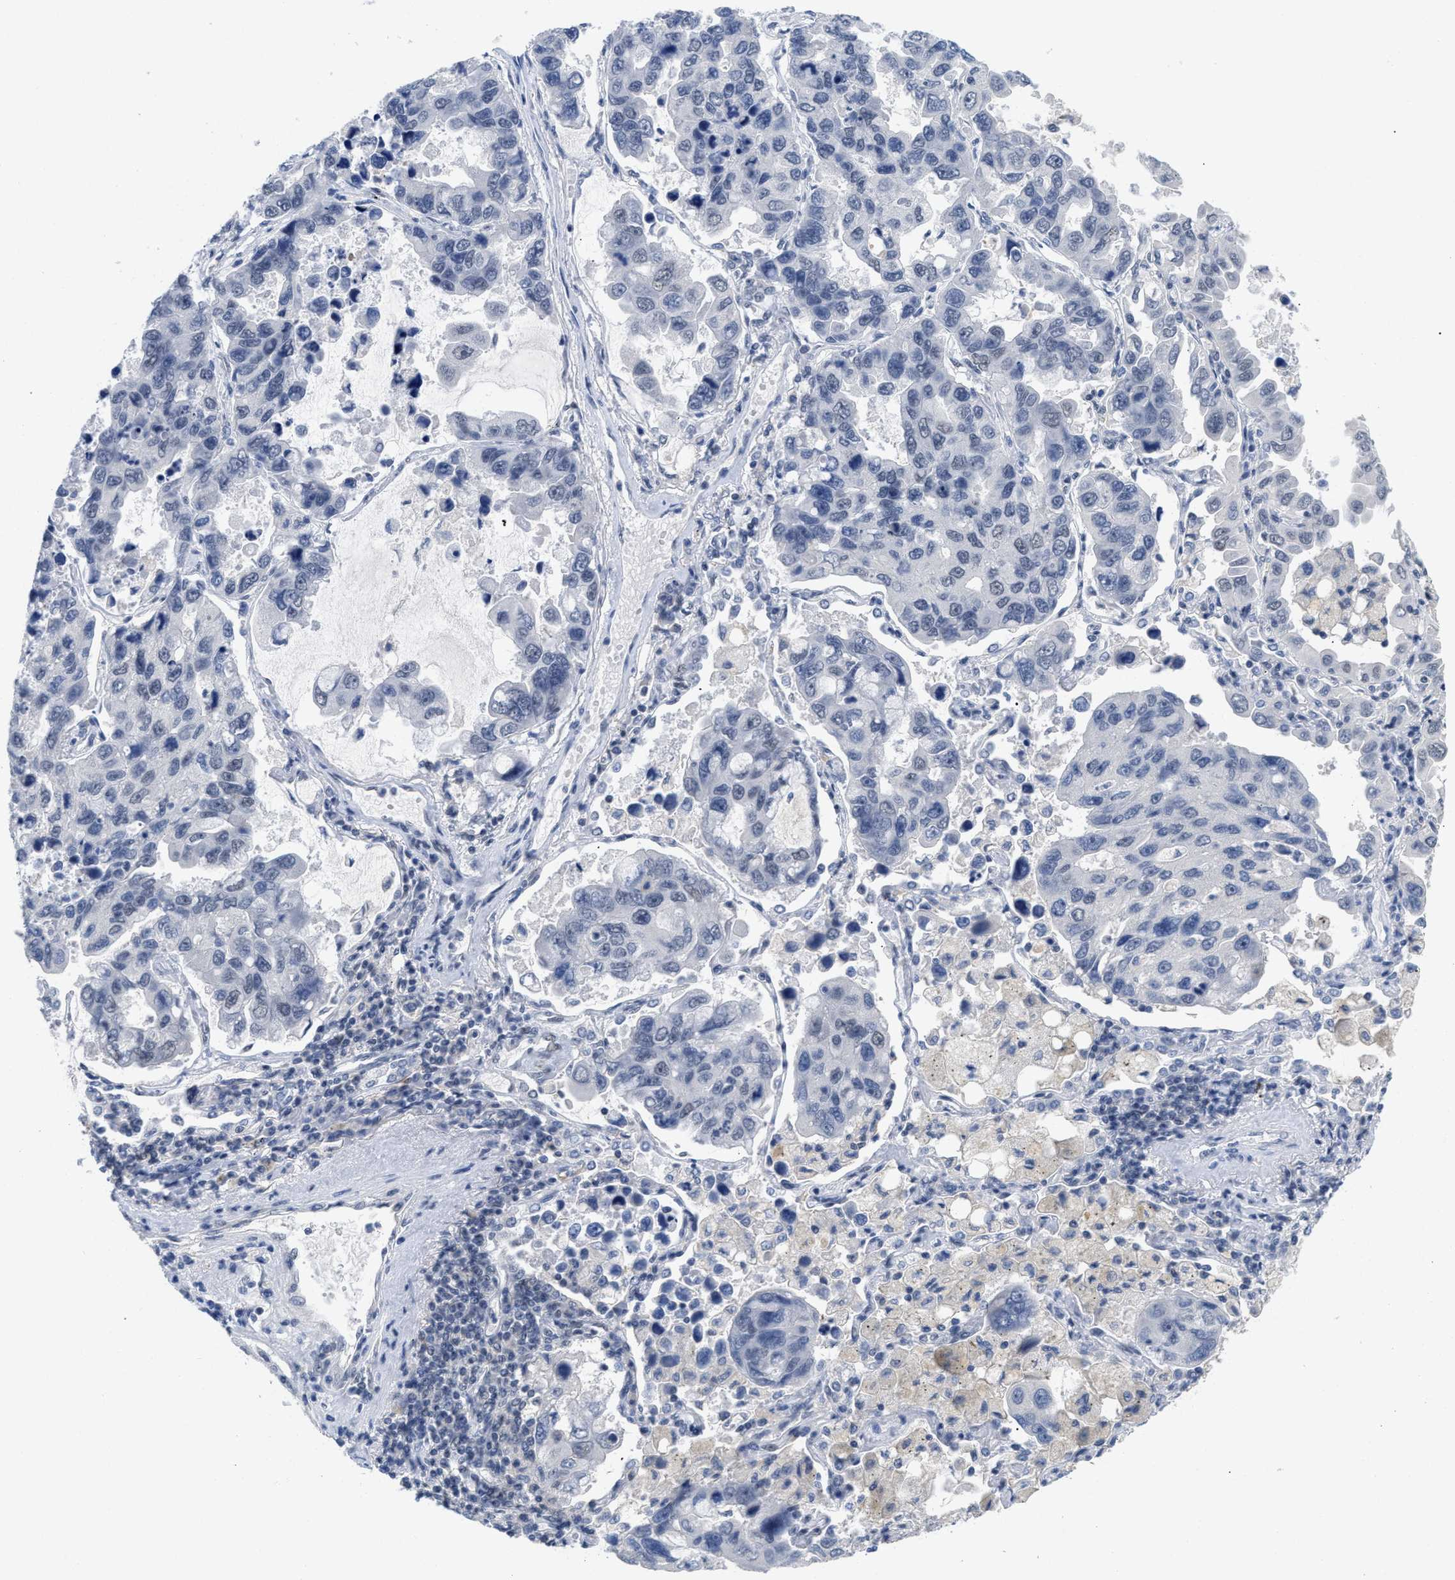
{"staining": {"intensity": "negative", "quantity": "none", "location": "none"}, "tissue": "lung cancer", "cell_type": "Tumor cells", "image_type": "cancer", "snomed": [{"axis": "morphology", "description": "Adenocarcinoma, NOS"}, {"axis": "topography", "description": "Lung"}], "caption": "Image shows no protein staining in tumor cells of adenocarcinoma (lung) tissue.", "gene": "GGNBP2", "patient": {"sex": "male", "age": 64}}